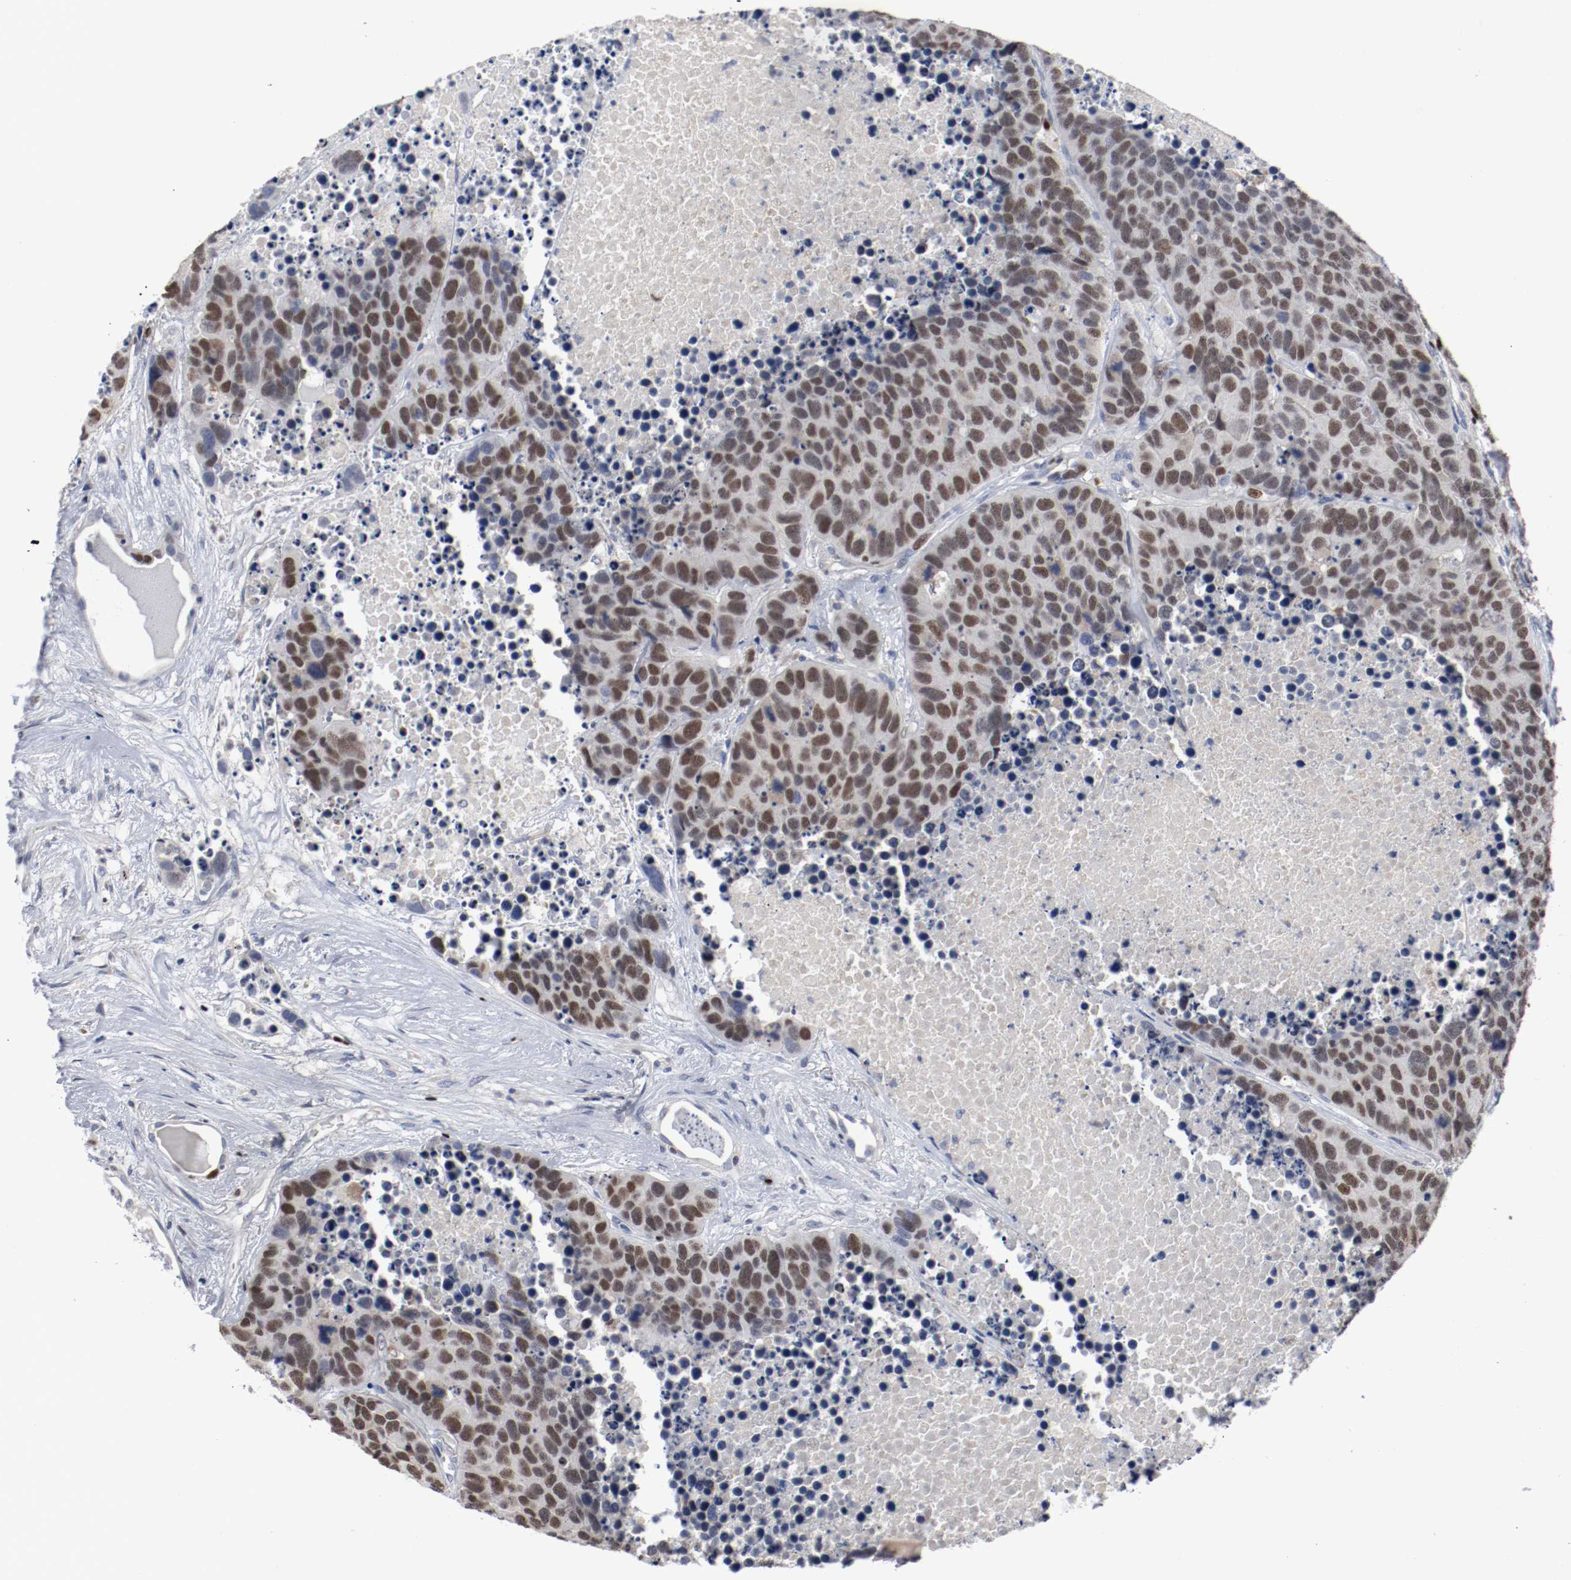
{"staining": {"intensity": "strong", "quantity": ">75%", "location": "nuclear"}, "tissue": "carcinoid", "cell_type": "Tumor cells", "image_type": "cancer", "snomed": [{"axis": "morphology", "description": "Carcinoid, malignant, NOS"}, {"axis": "topography", "description": "Lung"}], "caption": "Immunohistochemical staining of human malignant carcinoid demonstrates strong nuclear protein positivity in approximately >75% of tumor cells.", "gene": "MCM6", "patient": {"sex": "male", "age": 60}}